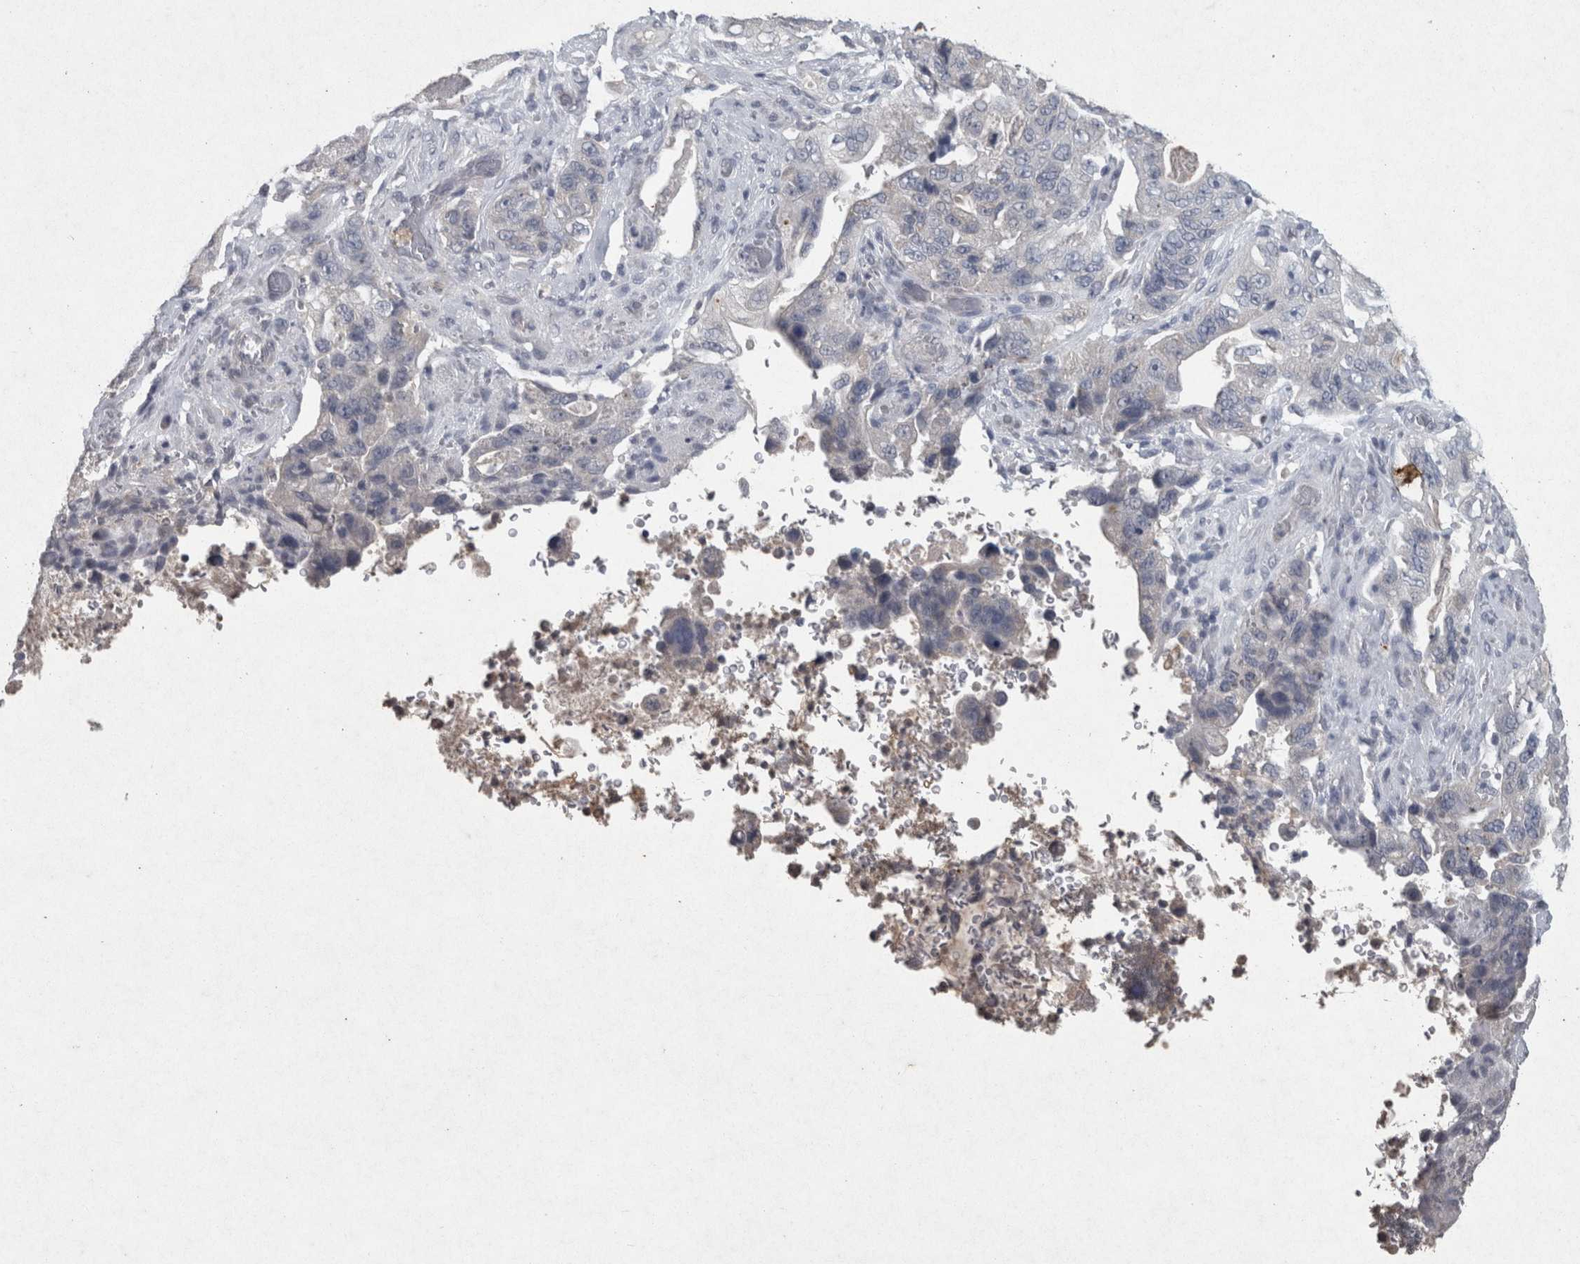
{"staining": {"intensity": "negative", "quantity": "none", "location": "none"}, "tissue": "stomach cancer", "cell_type": "Tumor cells", "image_type": "cancer", "snomed": [{"axis": "morphology", "description": "Adenocarcinoma, NOS"}, {"axis": "topography", "description": "Stomach"}], "caption": "This micrograph is of adenocarcinoma (stomach) stained with immunohistochemistry (IHC) to label a protein in brown with the nuclei are counter-stained blue. There is no staining in tumor cells. (DAB (3,3'-diaminobenzidine) IHC, high magnification).", "gene": "WNT7A", "patient": {"sex": "female", "age": 89}}